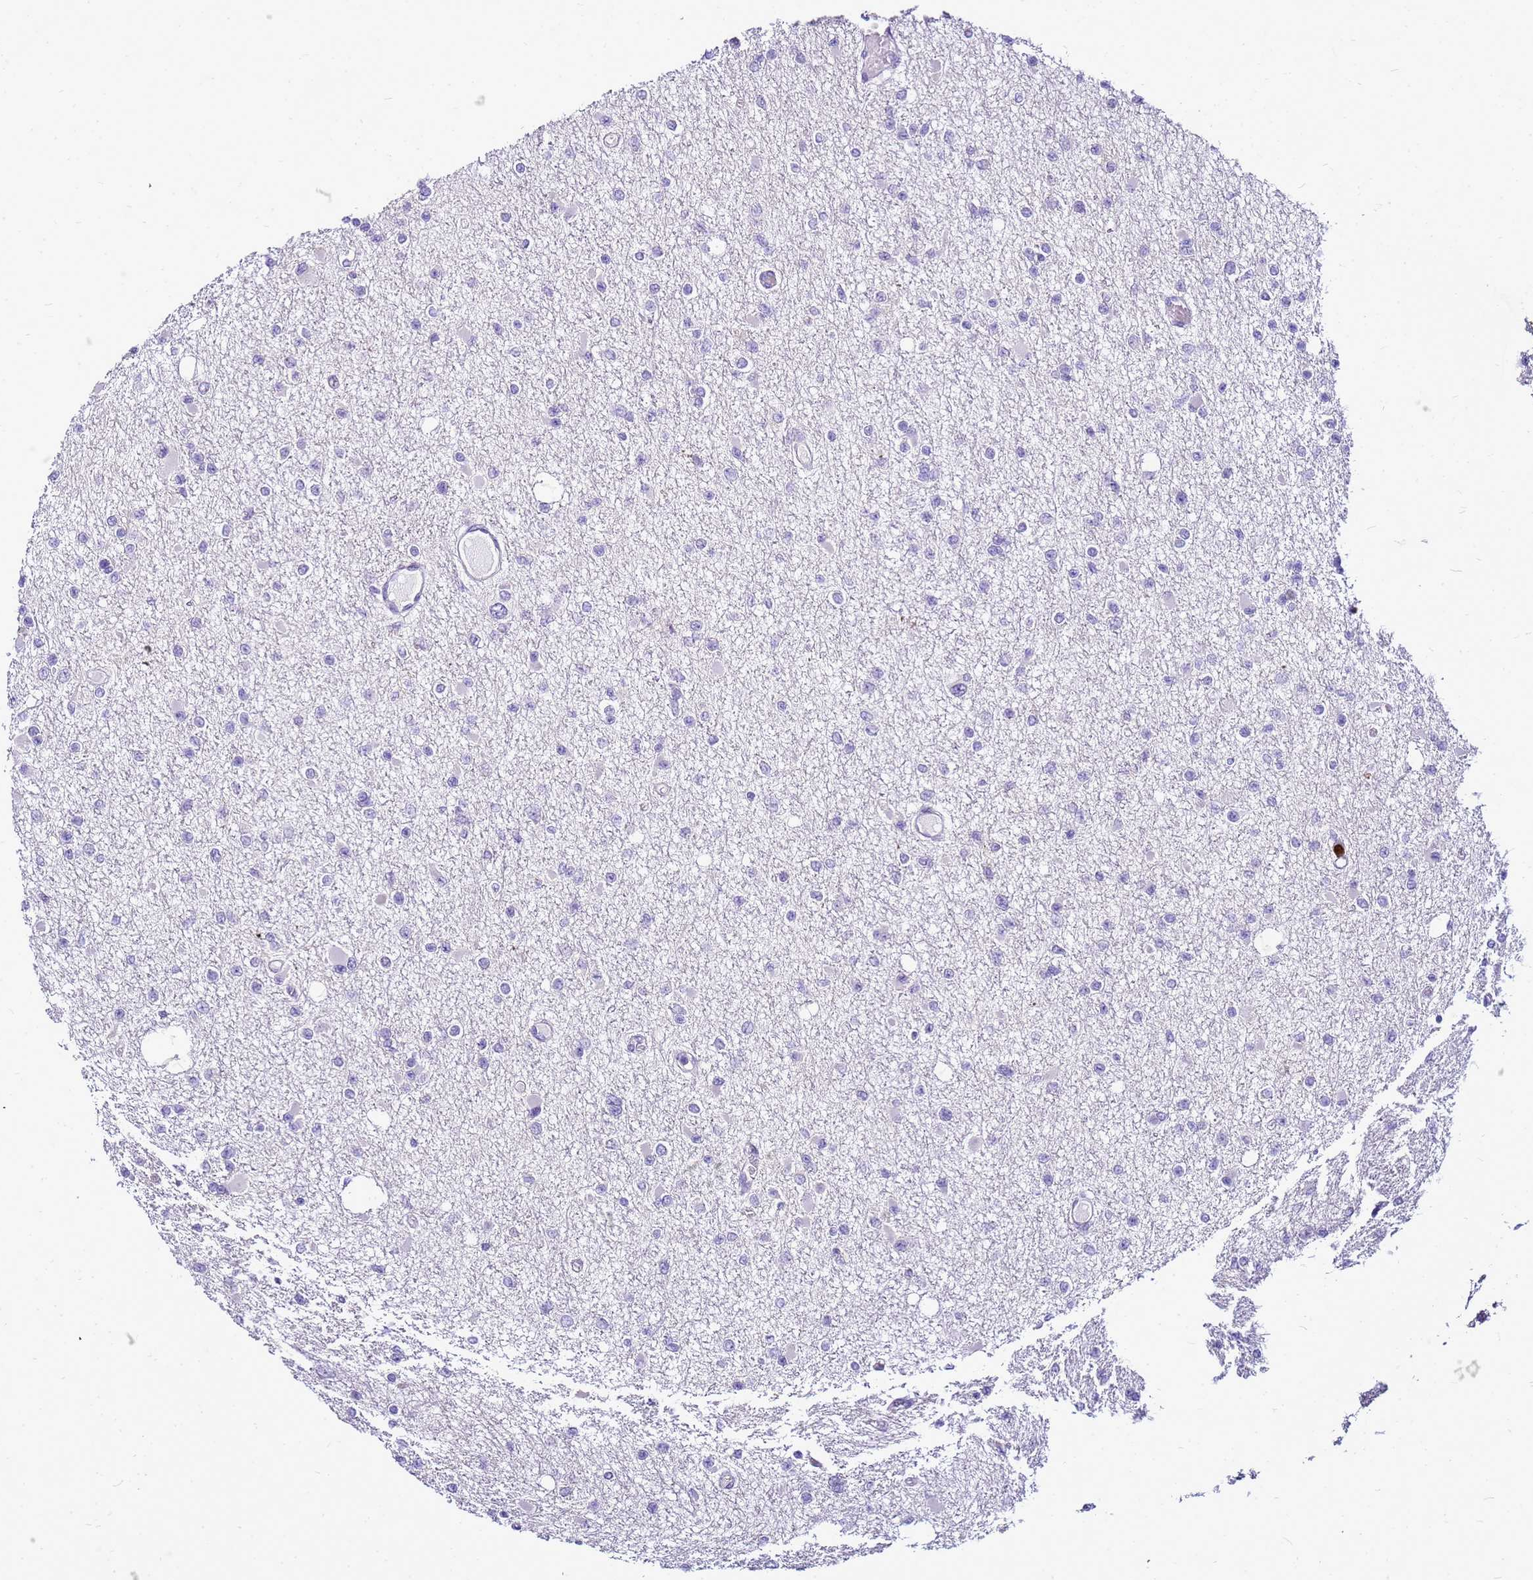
{"staining": {"intensity": "negative", "quantity": "none", "location": "none"}, "tissue": "glioma", "cell_type": "Tumor cells", "image_type": "cancer", "snomed": [{"axis": "morphology", "description": "Glioma, malignant, Low grade"}, {"axis": "topography", "description": "Brain"}], "caption": "High magnification brightfield microscopy of glioma stained with DAB (brown) and counterstained with hematoxylin (blue): tumor cells show no significant positivity.", "gene": "VPS4B", "patient": {"sex": "female", "age": 22}}